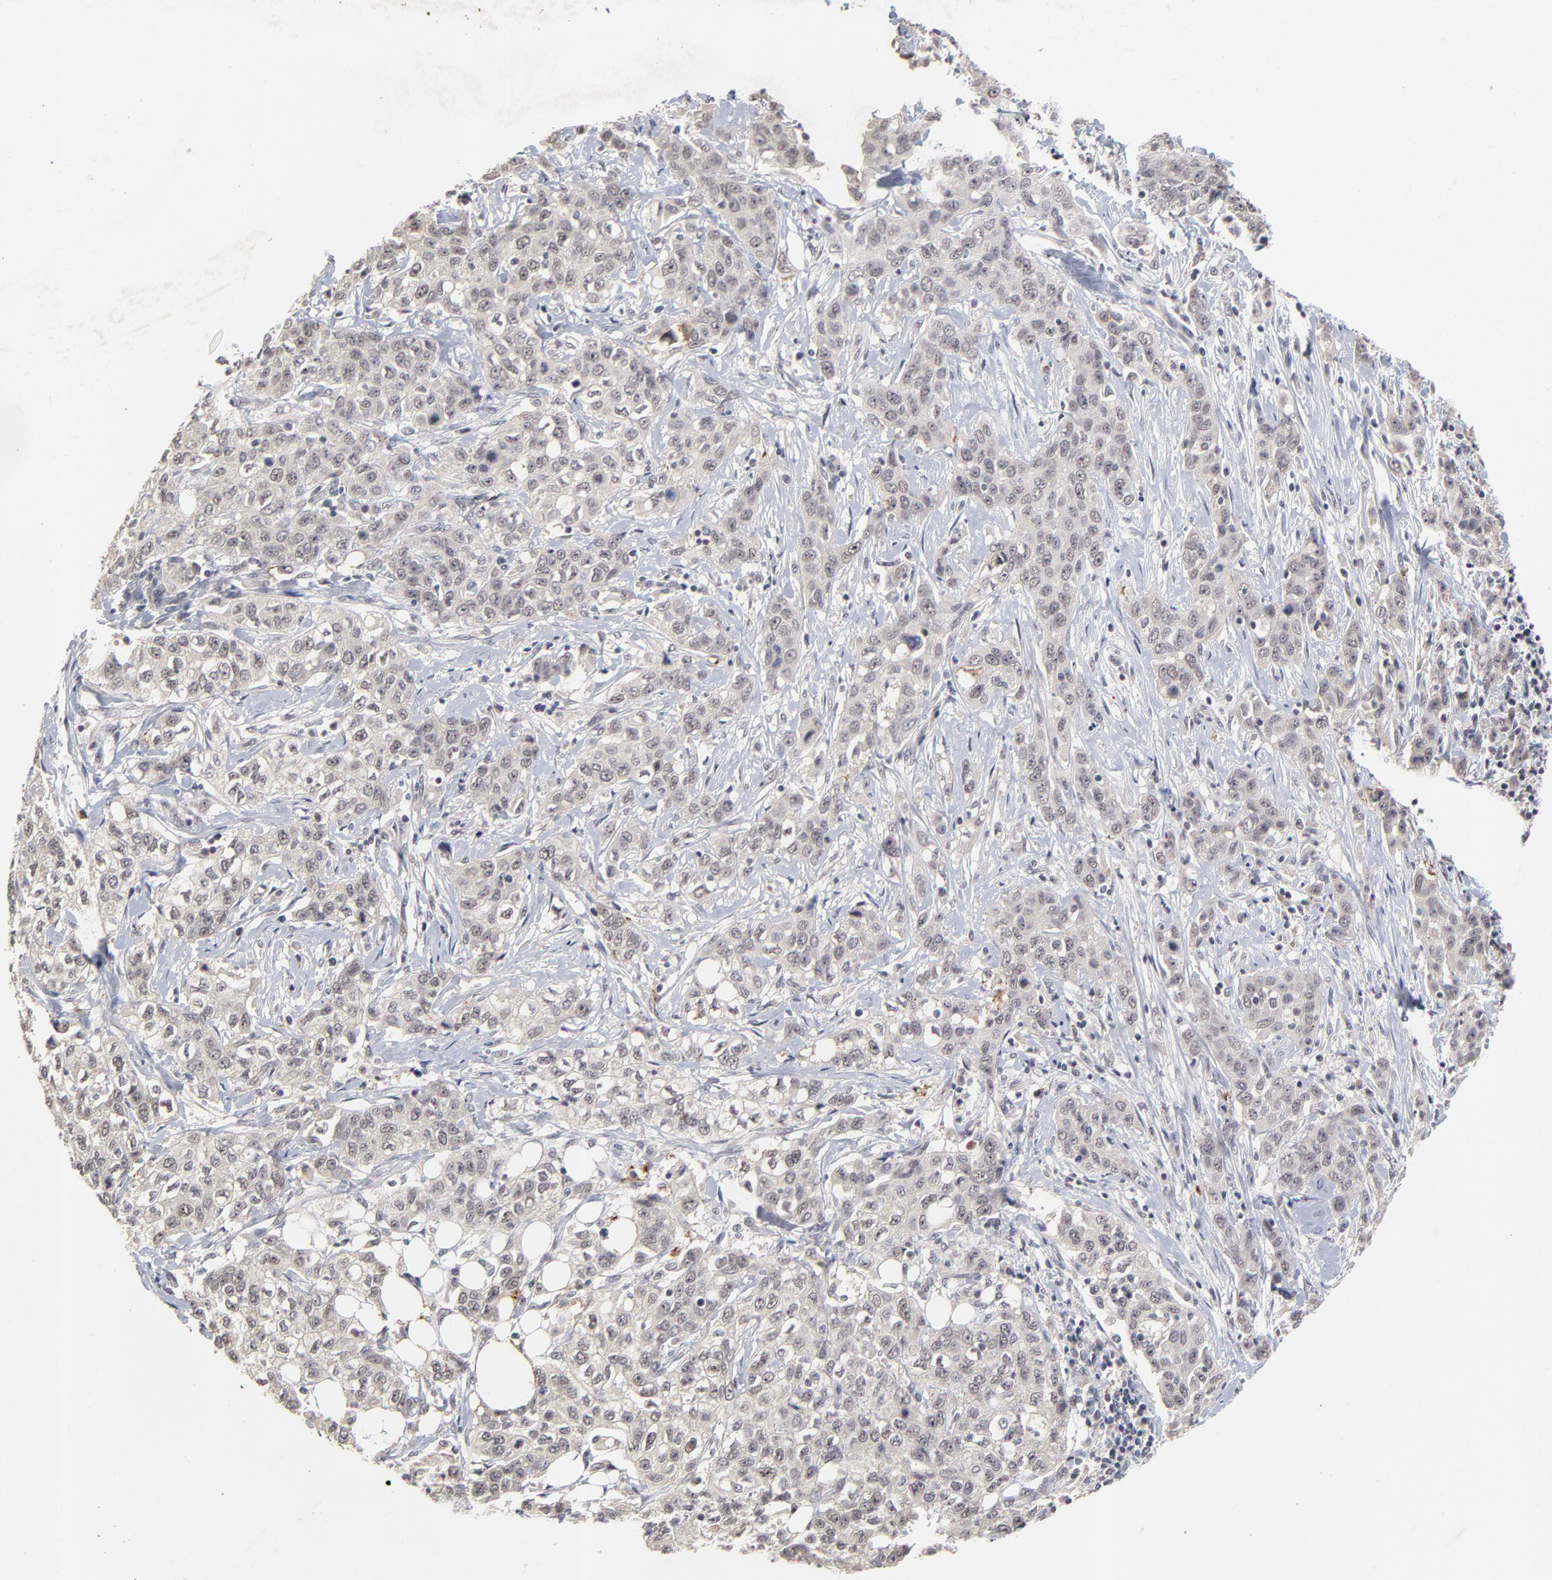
{"staining": {"intensity": "weak", "quantity": ">75%", "location": "cytoplasmic/membranous"}, "tissue": "stomach cancer", "cell_type": "Tumor cells", "image_type": "cancer", "snomed": [{"axis": "morphology", "description": "Adenocarcinoma, NOS"}, {"axis": "topography", "description": "Stomach"}], "caption": "Stomach cancer stained with a protein marker exhibits weak staining in tumor cells.", "gene": "WSB1", "patient": {"sex": "male", "age": 48}}